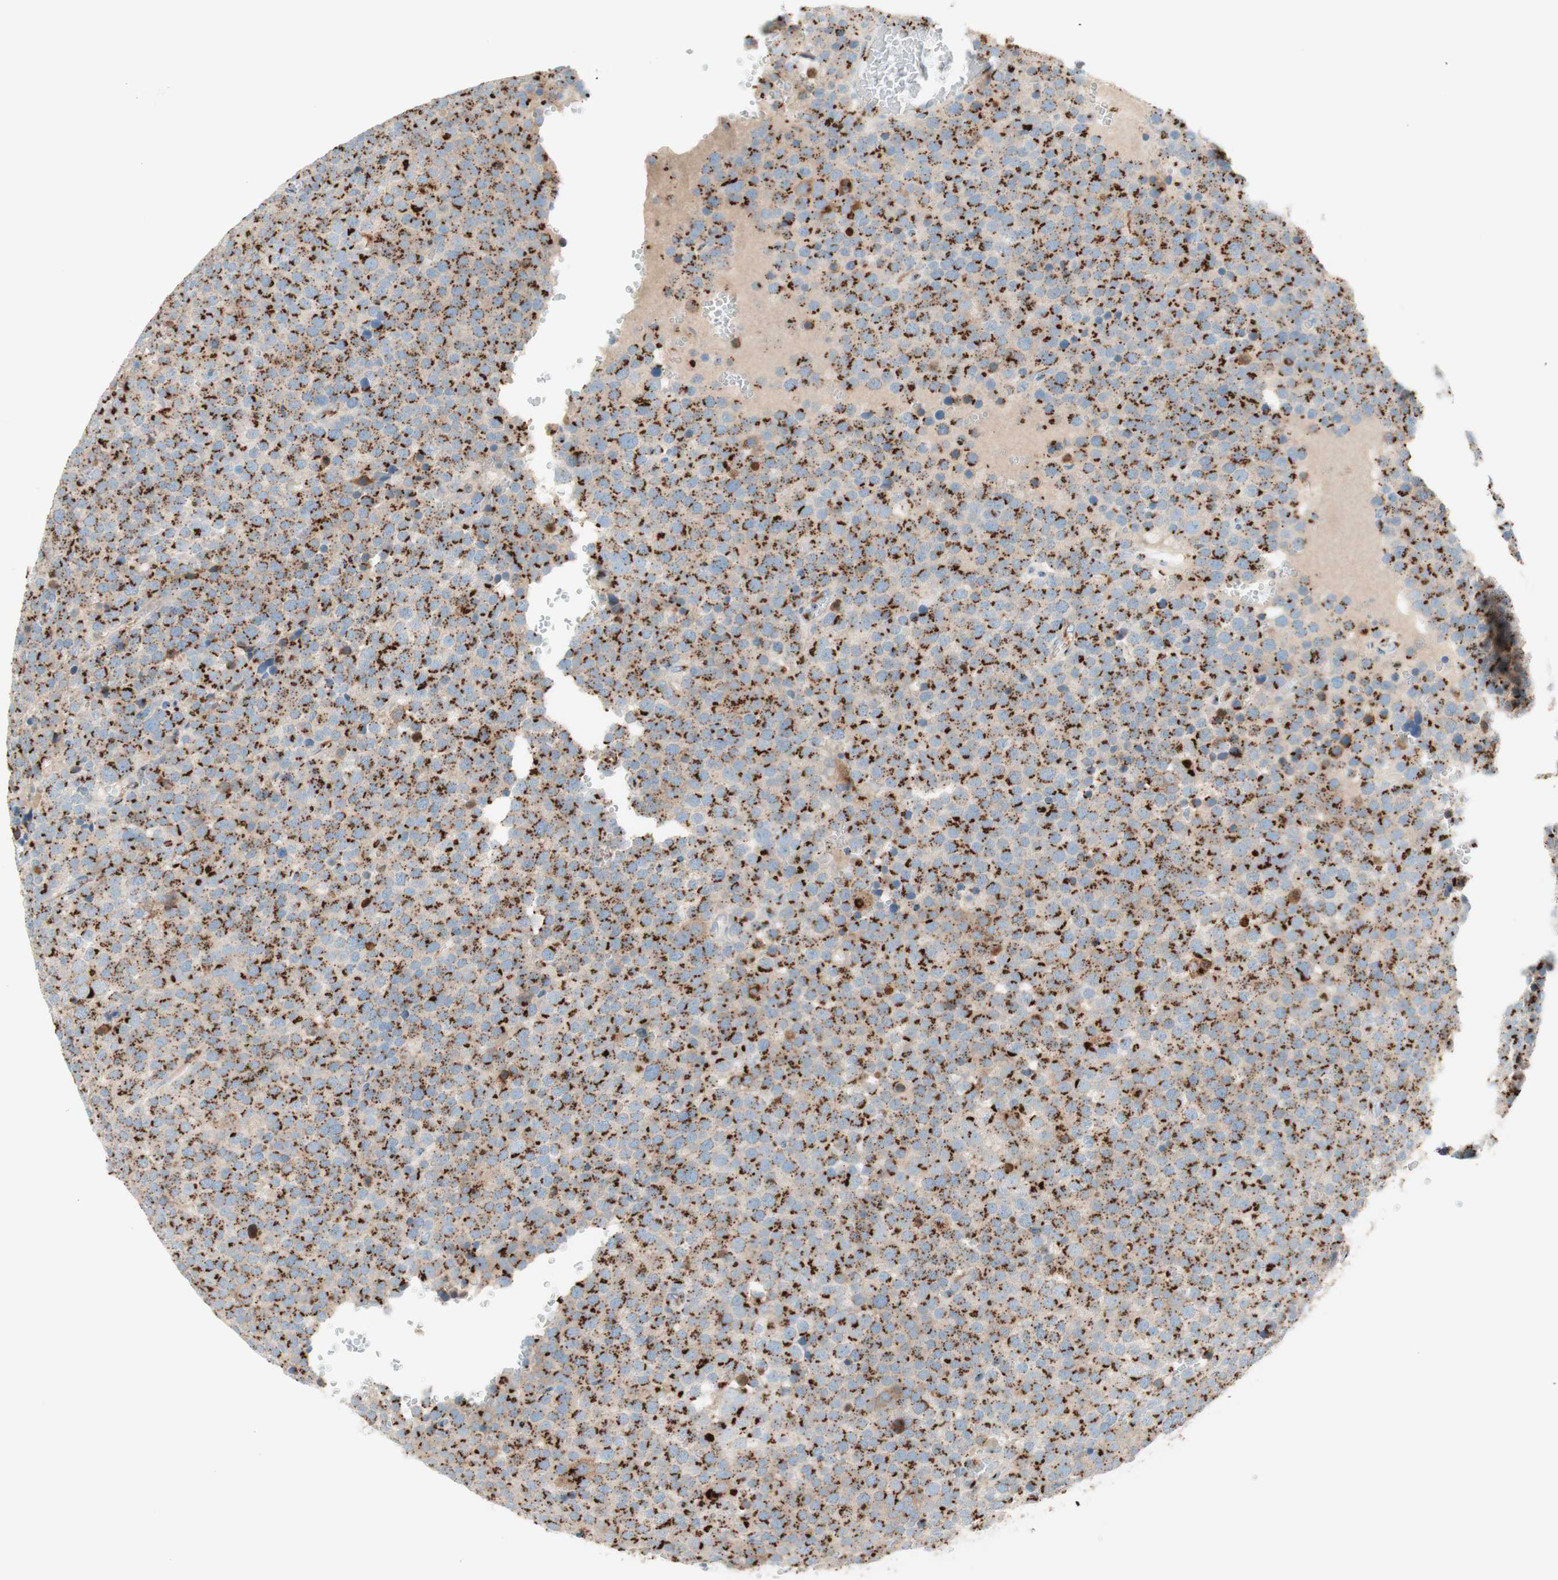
{"staining": {"intensity": "strong", "quantity": ">75%", "location": "cytoplasmic/membranous"}, "tissue": "testis cancer", "cell_type": "Tumor cells", "image_type": "cancer", "snomed": [{"axis": "morphology", "description": "Seminoma, NOS"}, {"axis": "topography", "description": "Testis"}], "caption": "This photomicrograph exhibits immunohistochemistry staining of human seminoma (testis), with high strong cytoplasmic/membranous staining in approximately >75% of tumor cells.", "gene": "GOLGB1", "patient": {"sex": "male", "age": 71}}